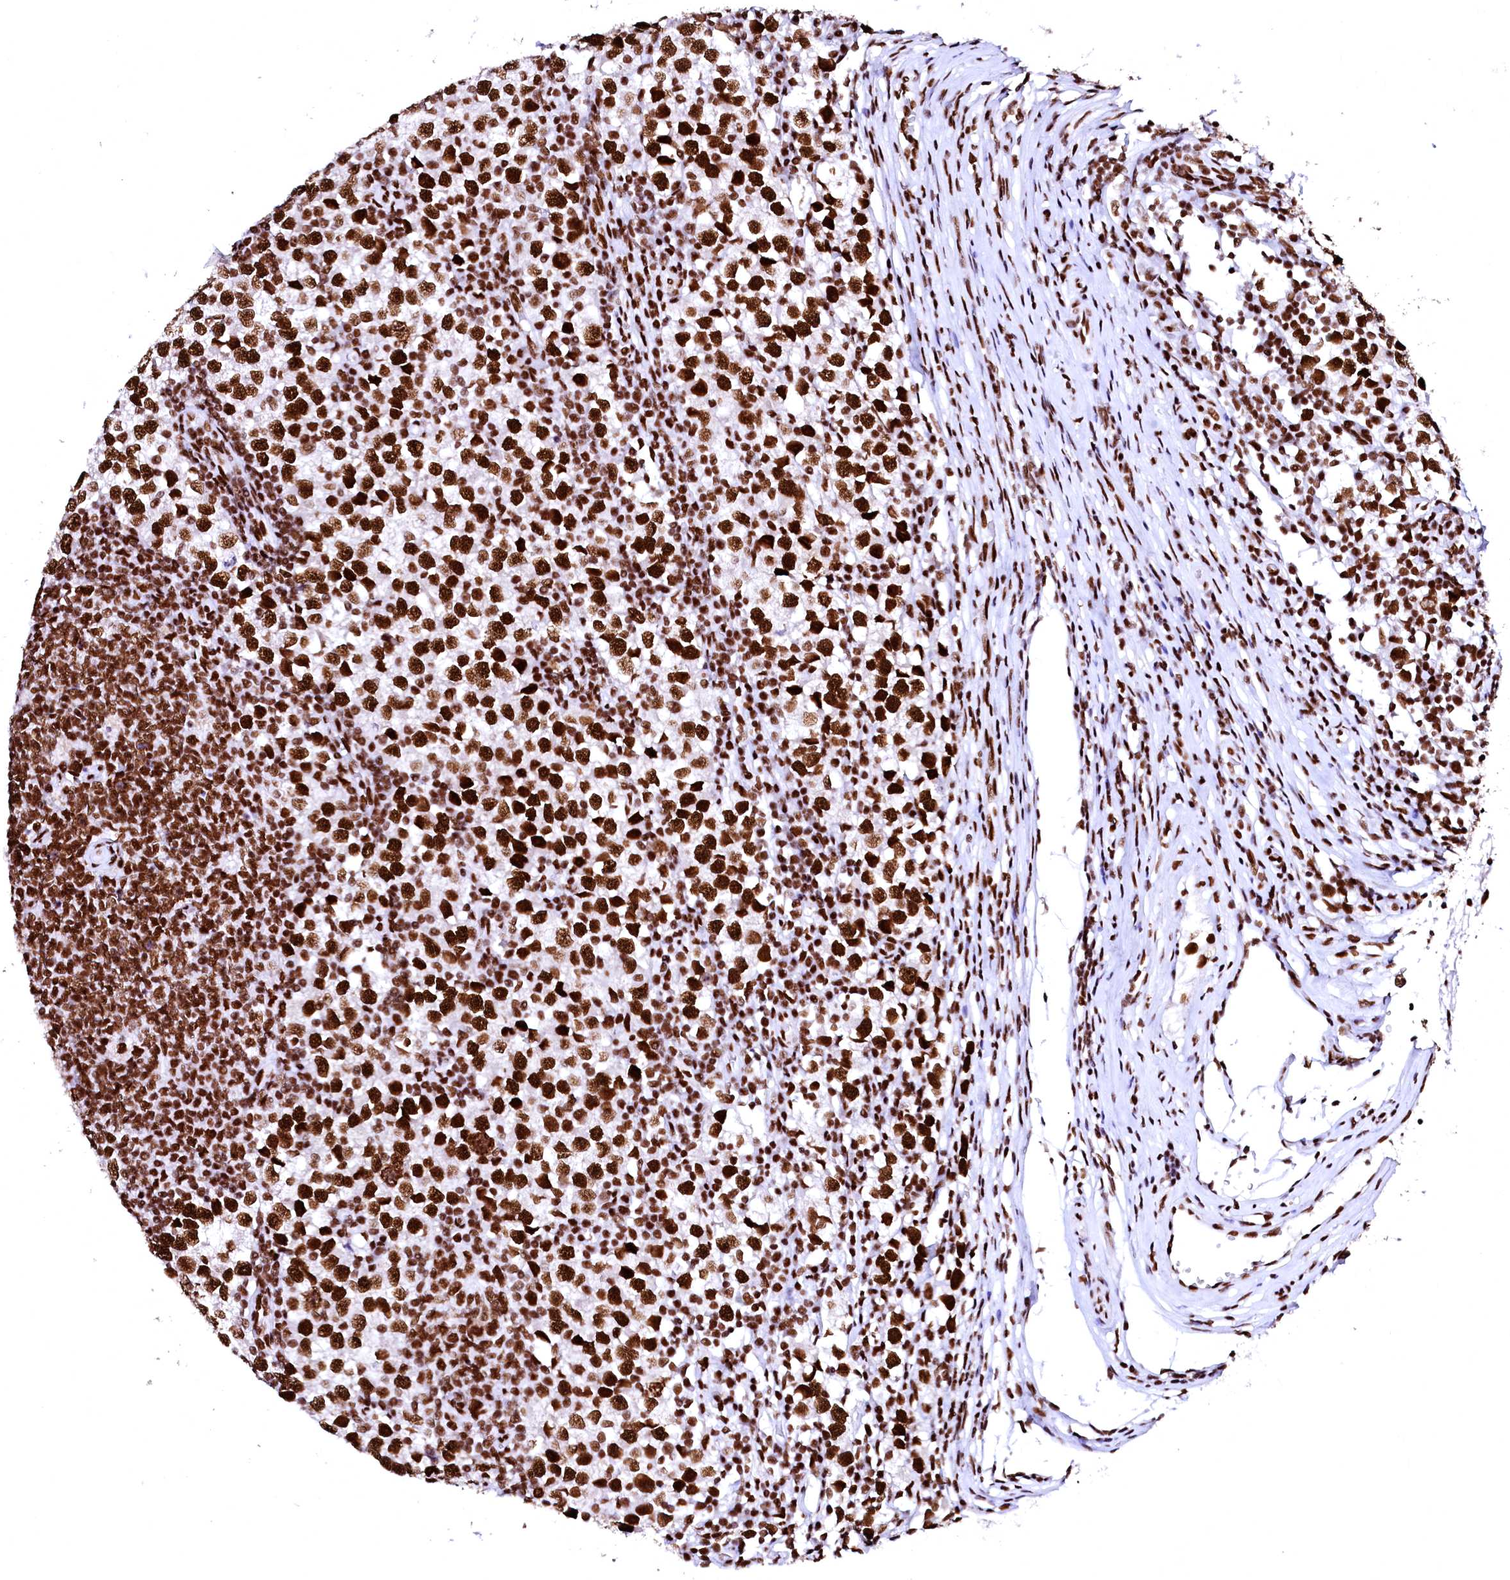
{"staining": {"intensity": "strong", "quantity": ">75%", "location": "nuclear"}, "tissue": "testis cancer", "cell_type": "Tumor cells", "image_type": "cancer", "snomed": [{"axis": "morphology", "description": "Seminoma, NOS"}, {"axis": "topography", "description": "Testis"}], "caption": "Strong nuclear expression is appreciated in about >75% of tumor cells in testis cancer.", "gene": "CPSF6", "patient": {"sex": "male", "age": 65}}